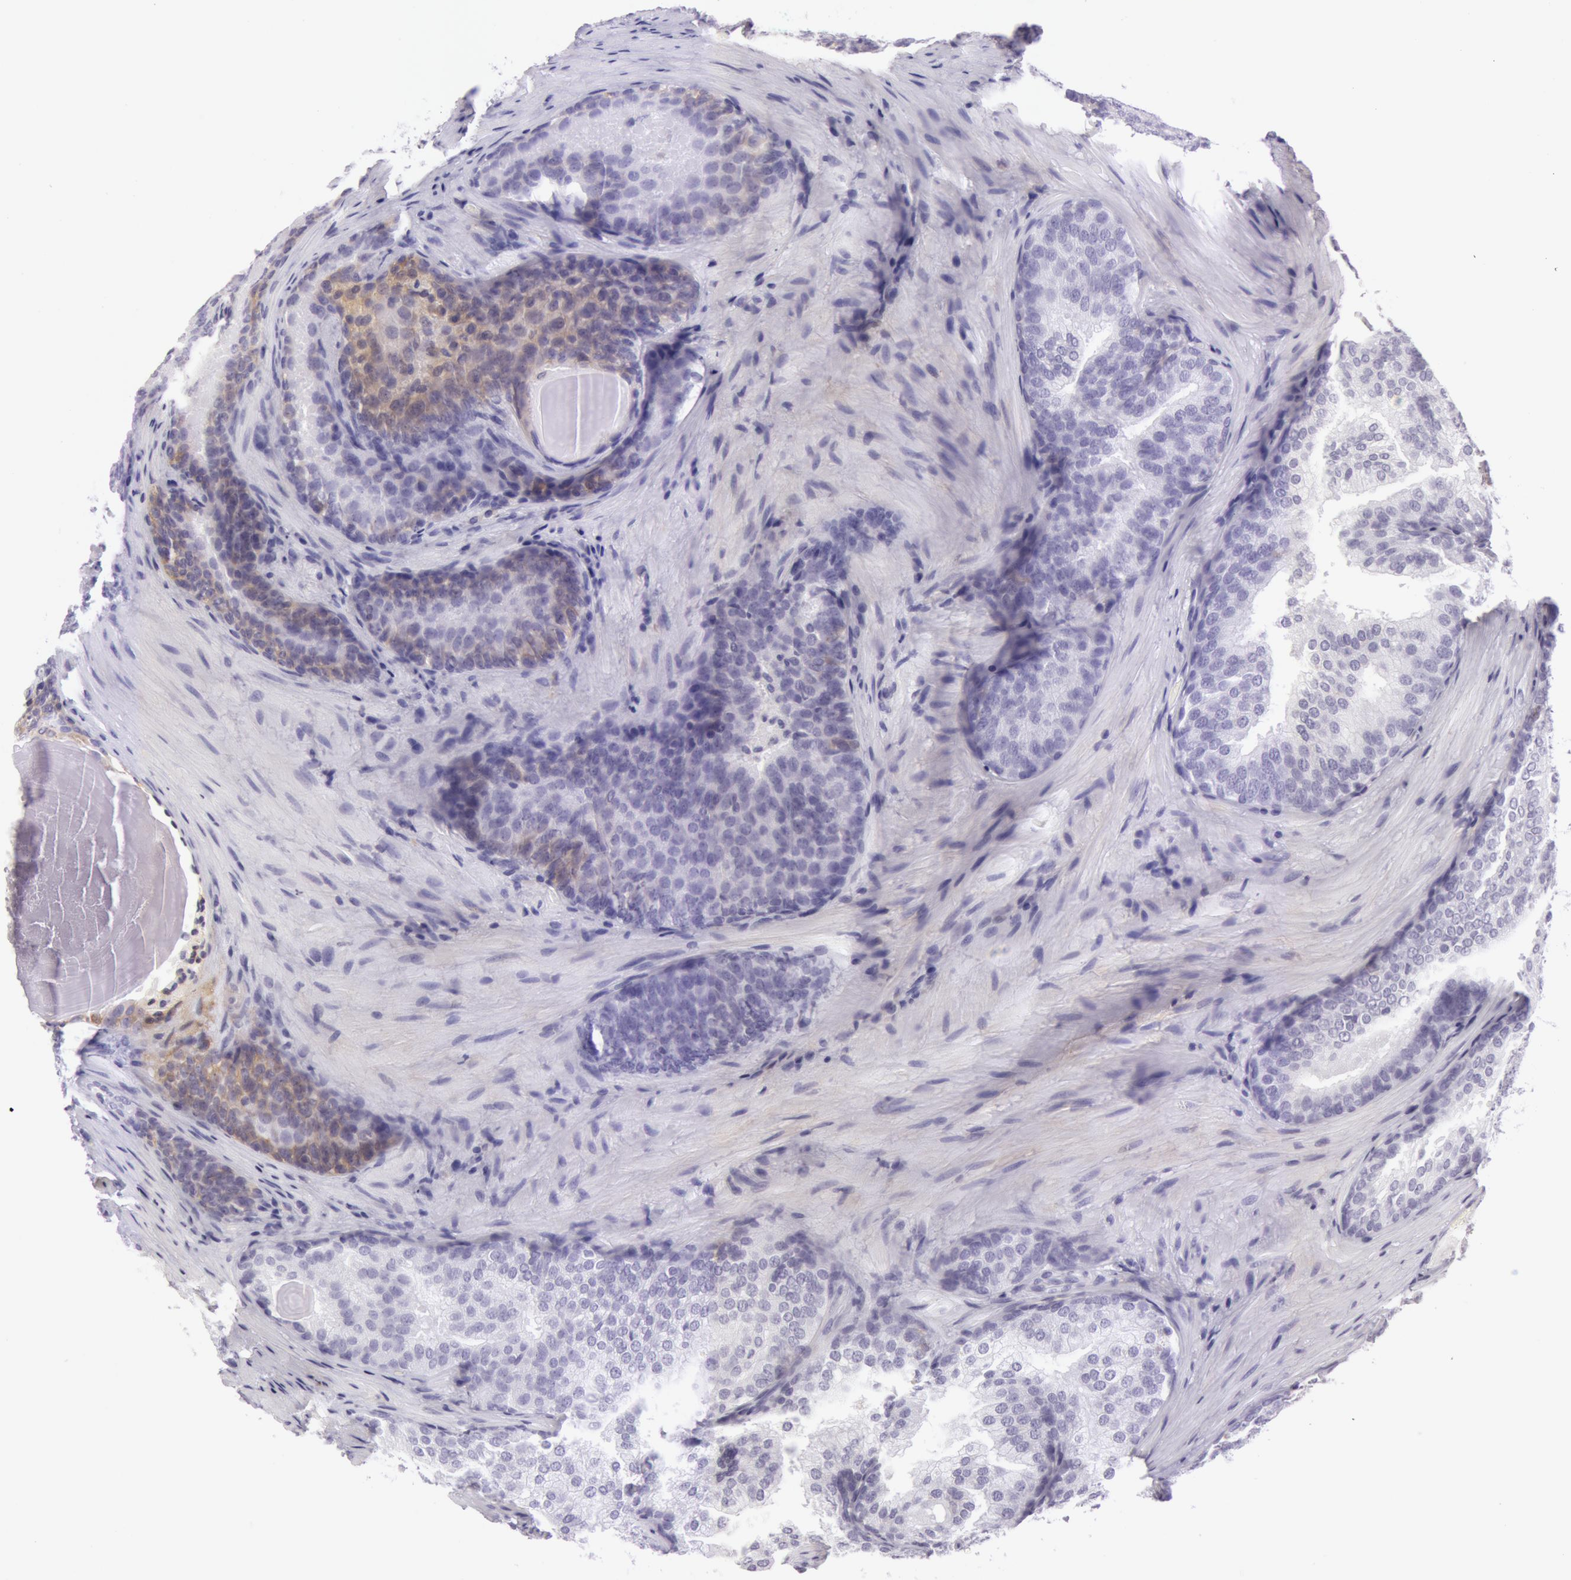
{"staining": {"intensity": "weak", "quantity": "<25%", "location": "cytoplasmic/membranous"}, "tissue": "prostate cancer", "cell_type": "Tumor cells", "image_type": "cancer", "snomed": [{"axis": "morphology", "description": "Adenocarcinoma, Low grade"}, {"axis": "topography", "description": "Prostate"}], "caption": "A histopathology image of prostate cancer stained for a protein demonstrates no brown staining in tumor cells.", "gene": "LY75", "patient": {"sex": "male", "age": 69}}